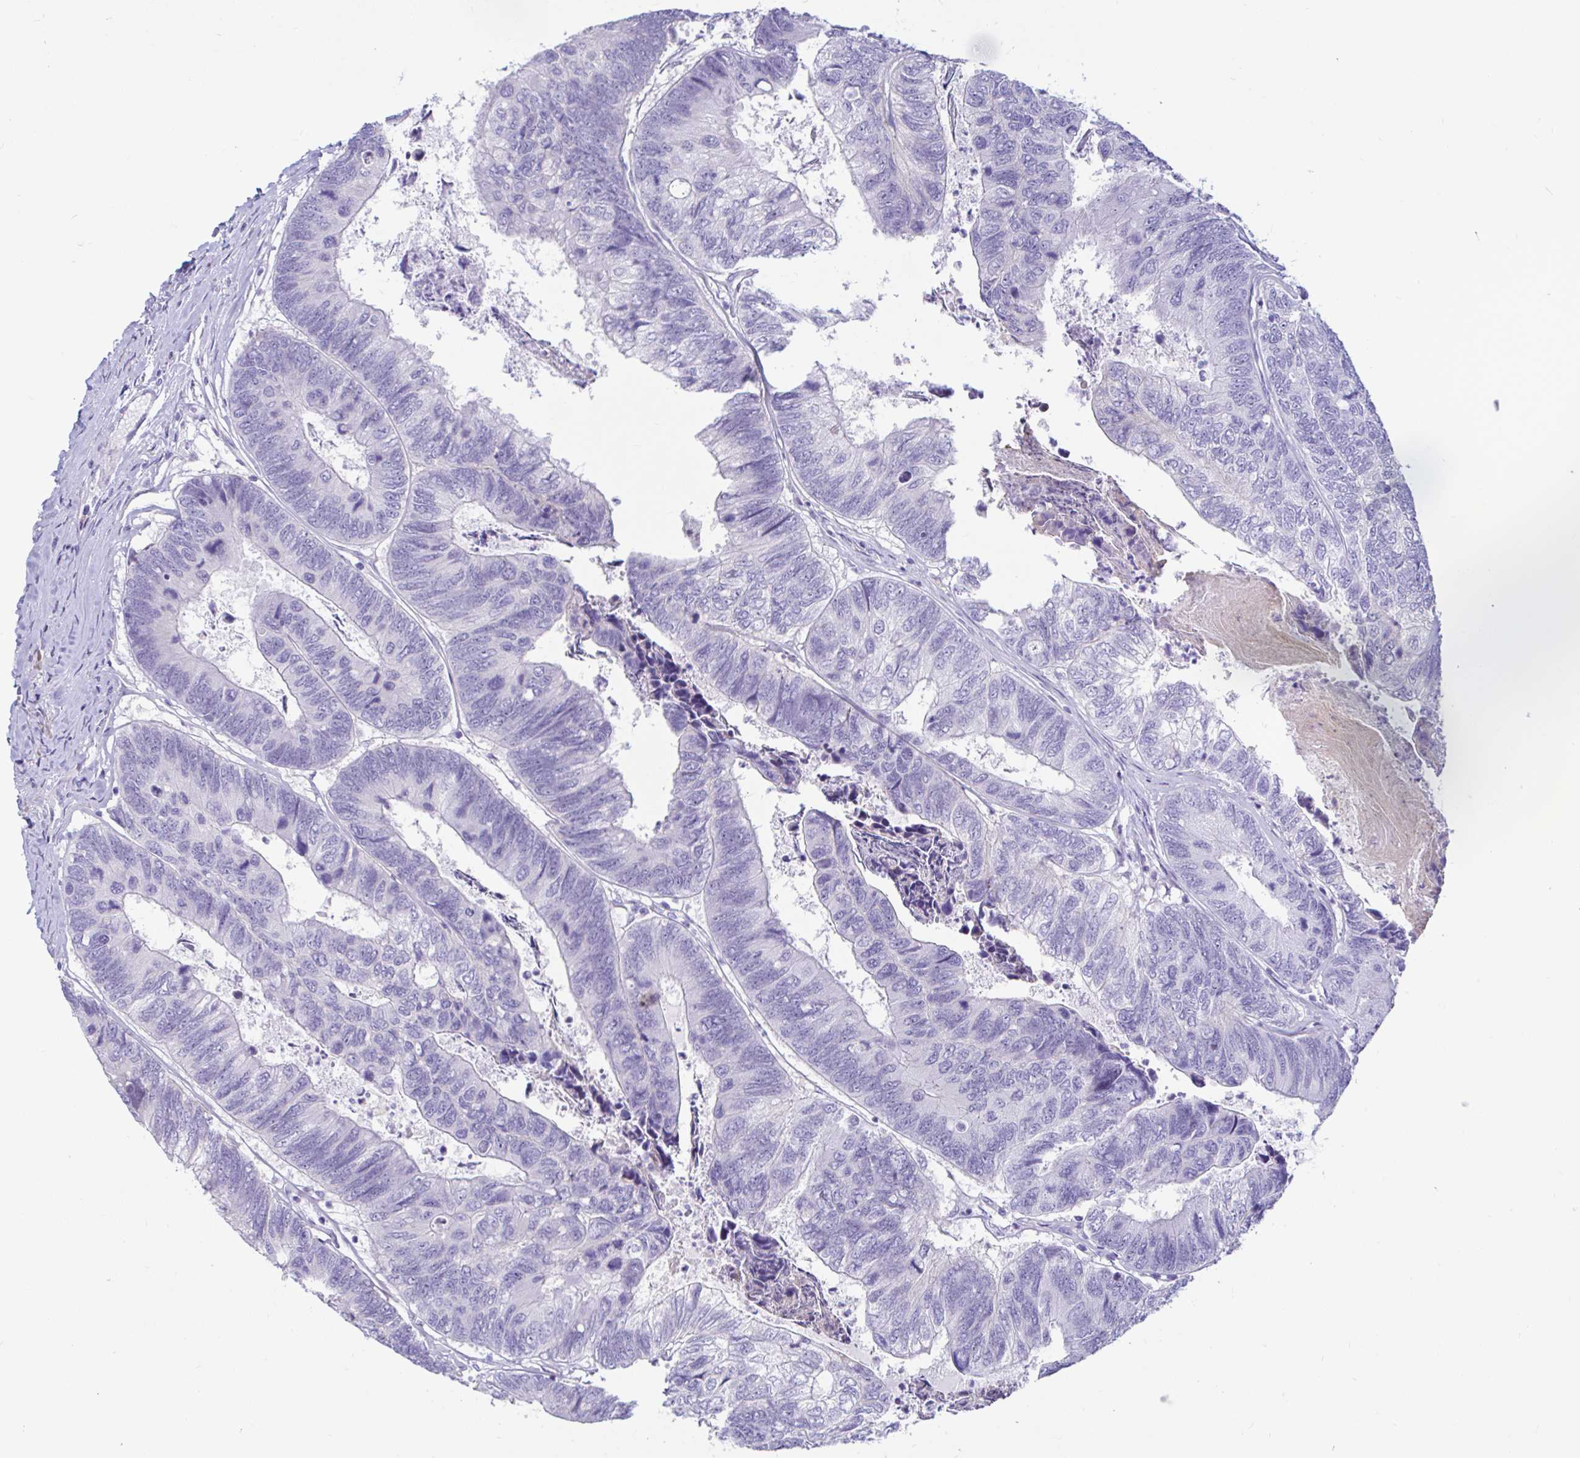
{"staining": {"intensity": "negative", "quantity": "none", "location": "none"}, "tissue": "colorectal cancer", "cell_type": "Tumor cells", "image_type": "cancer", "snomed": [{"axis": "morphology", "description": "Adenocarcinoma, NOS"}, {"axis": "topography", "description": "Colon"}], "caption": "Micrograph shows no significant protein expression in tumor cells of adenocarcinoma (colorectal).", "gene": "NBPF3", "patient": {"sex": "female", "age": 67}}